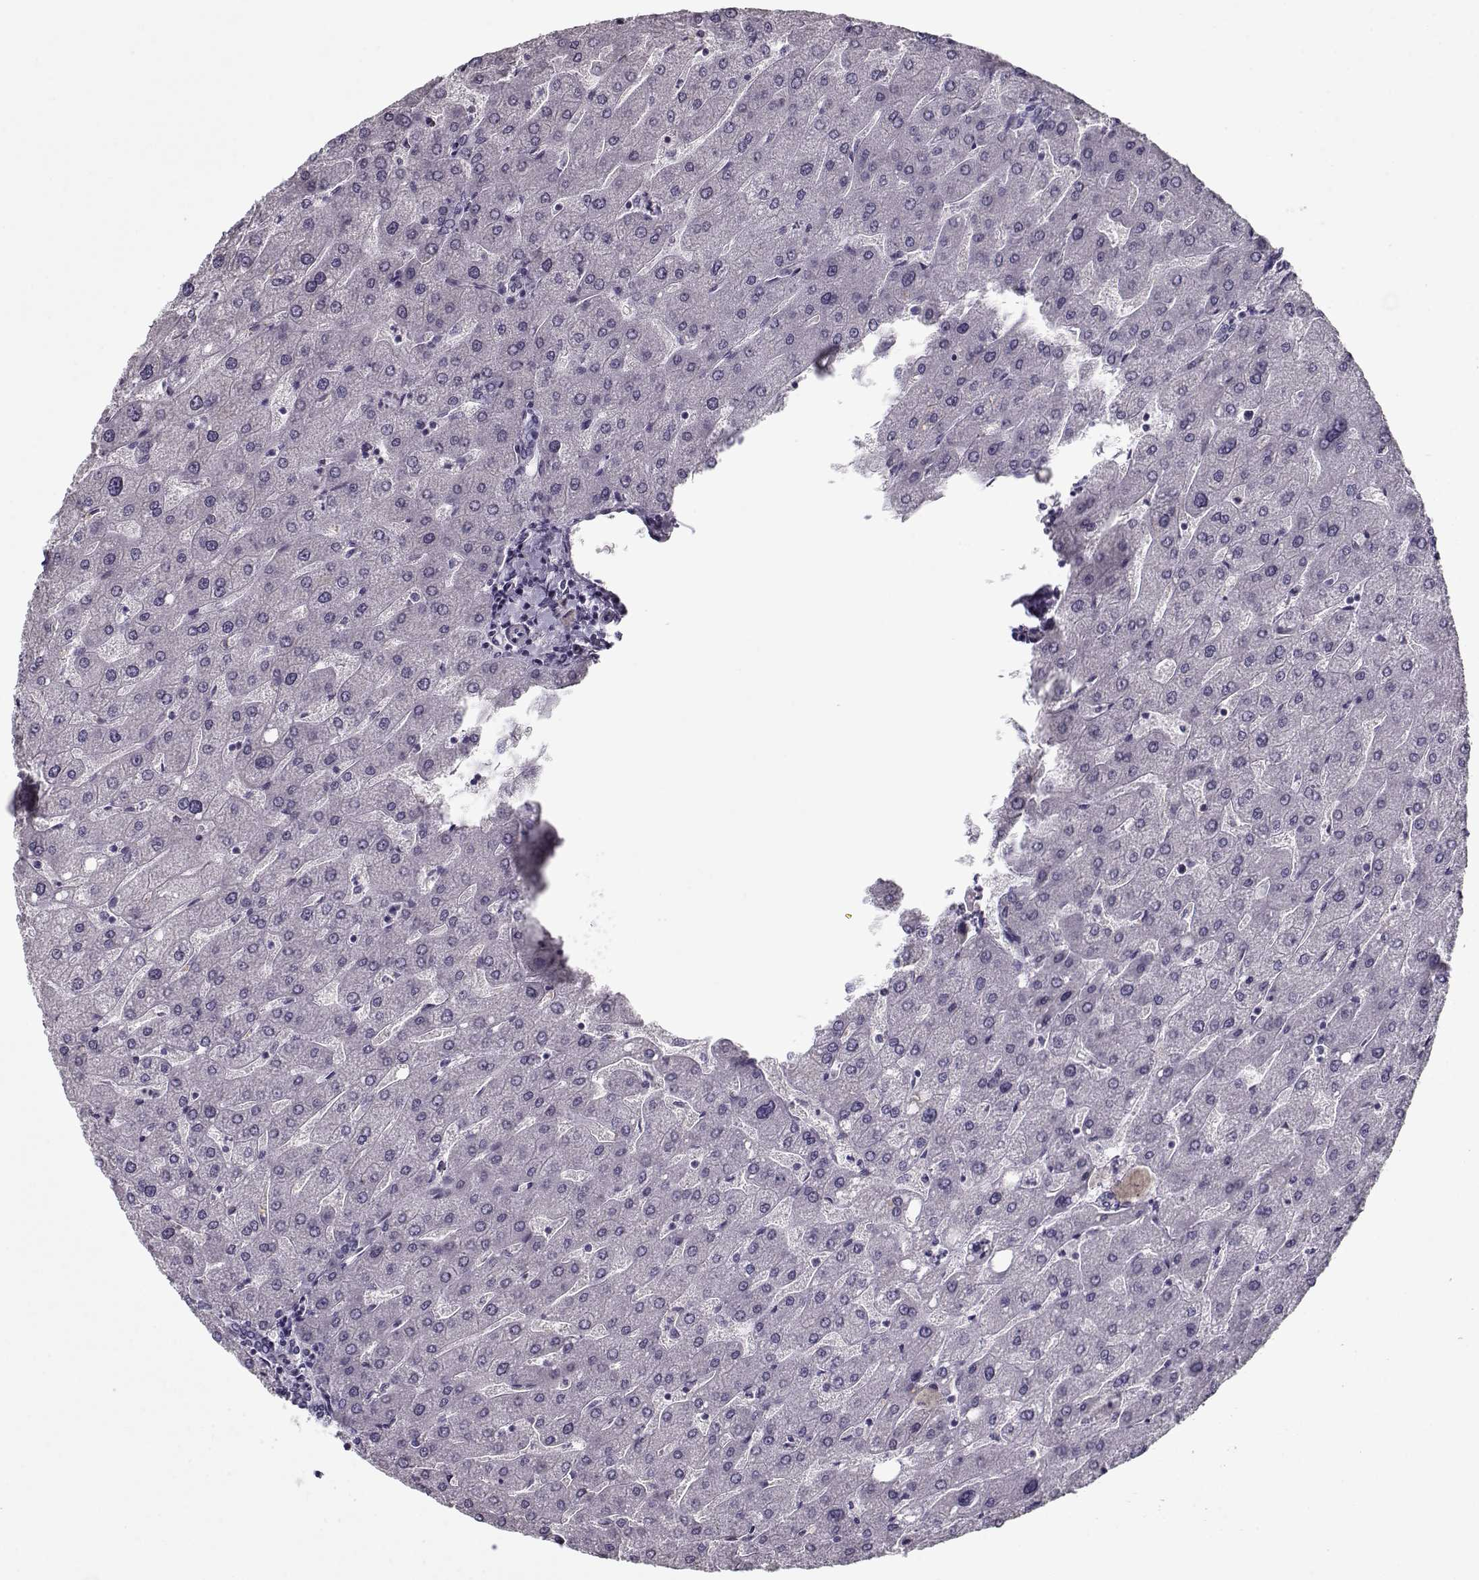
{"staining": {"intensity": "negative", "quantity": "none", "location": "none"}, "tissue": "liver", "cell_type": "Cholangiocytes", "image_type": "normal", "snomed": [{"axis": "morphology", "description": "Normal tissue, NOS"}, {"axis": "topography", "description": "Liver"}], "caption": "Immunohistochemical staining of normal human liver exhibits no significant positivity in cholangiocytes.", "gene": "CCDC136", "patient": {"sex": "male", "age": 67}}